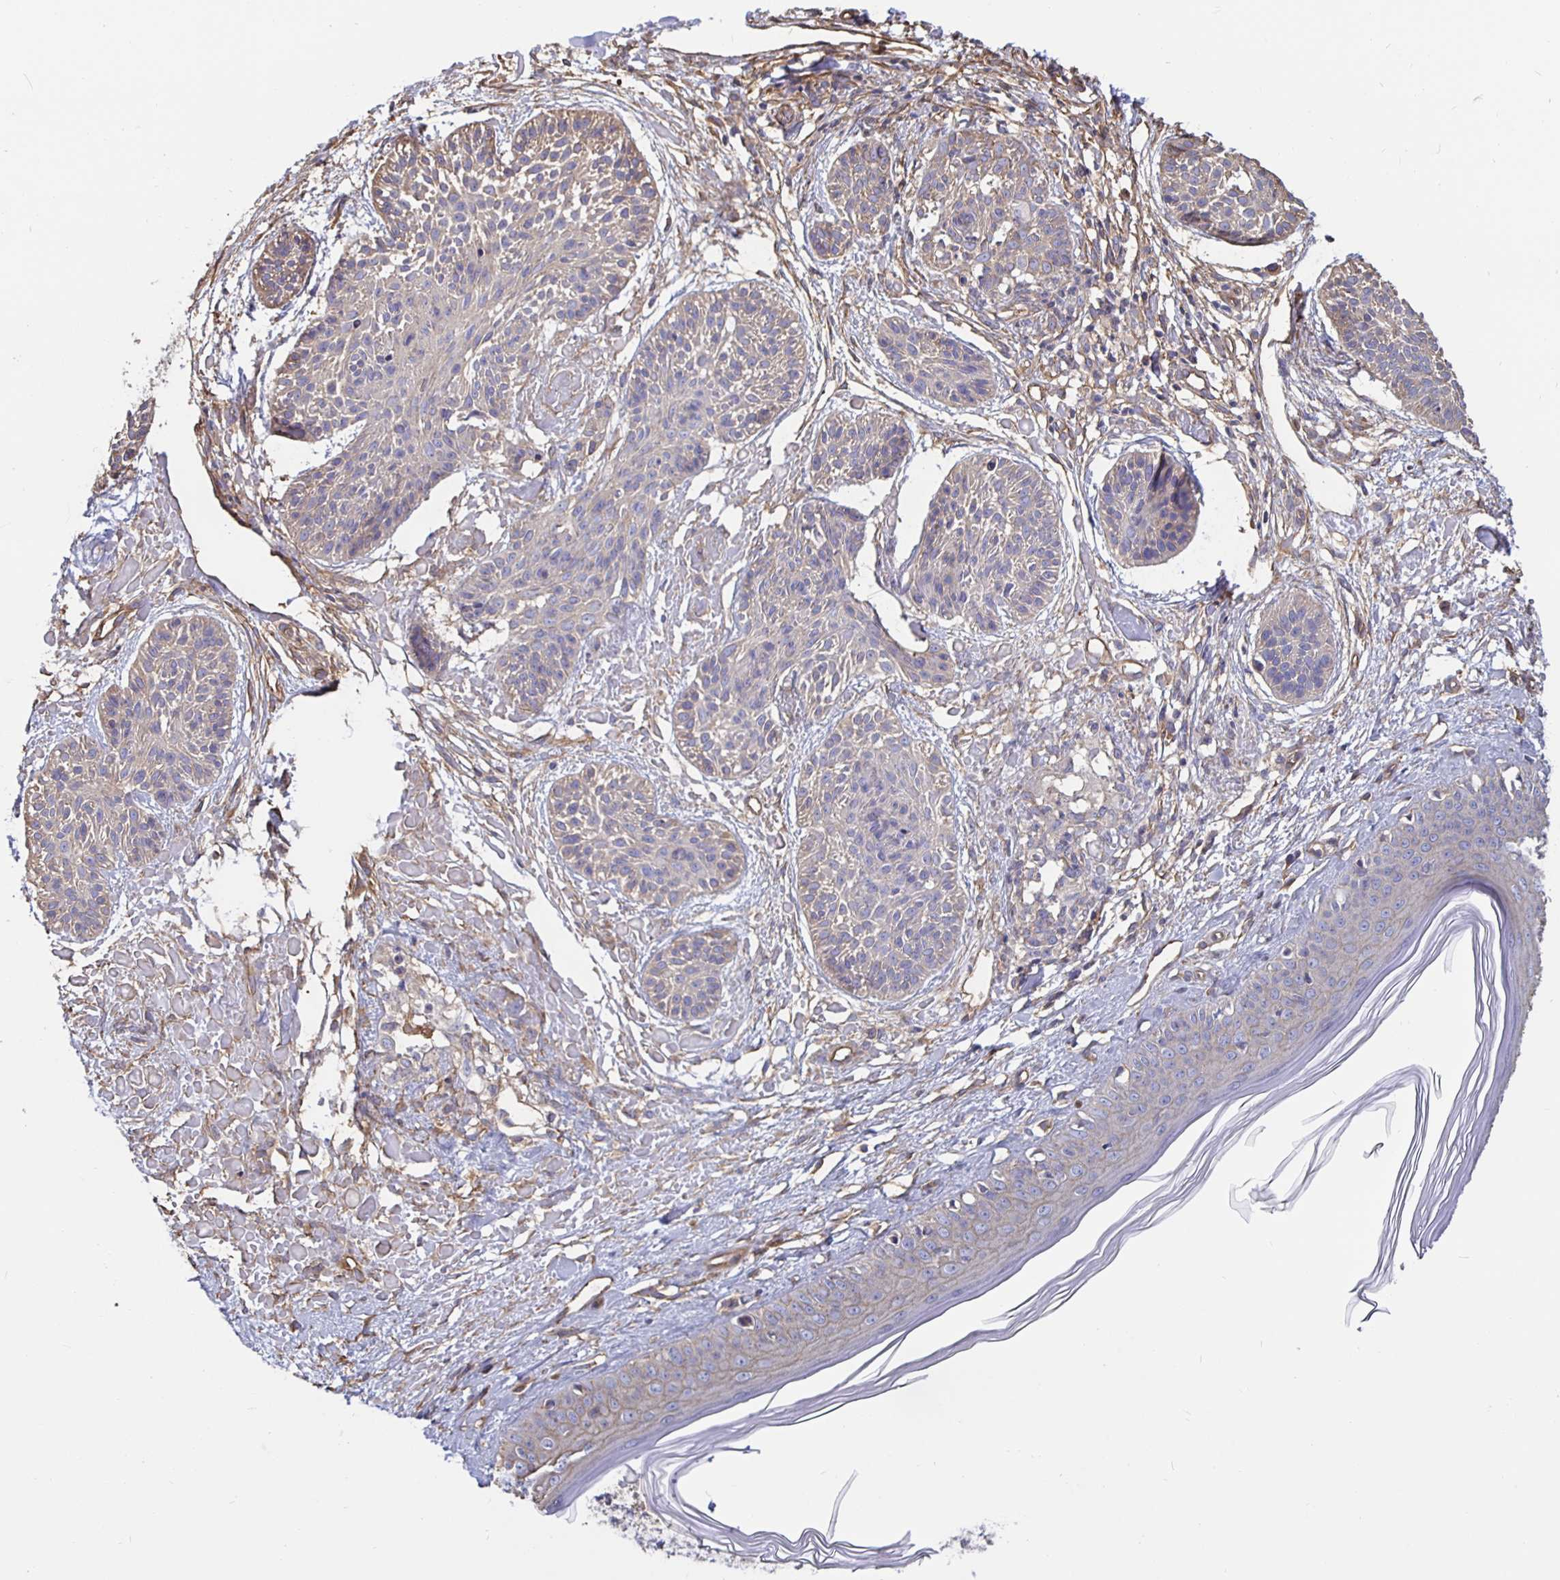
{"staining": {"intensity": "negative", "quantity": "none", "location": "none"}, "tissue": "skin cancer", "cell_type": "Tumor cells", "image_type": "cancer", "snomed": [{"axis": "morphology", "description": "Basal cell carcinoma"}, {"axis": "topography", "description": "Skin"}], "caption": "Immunohistochemical staining of human skin cancer demonstrates no significant positivity in tumor cells.", "gene": "ARHGEF39", "patient": {"sex": "female", "age": 78}}